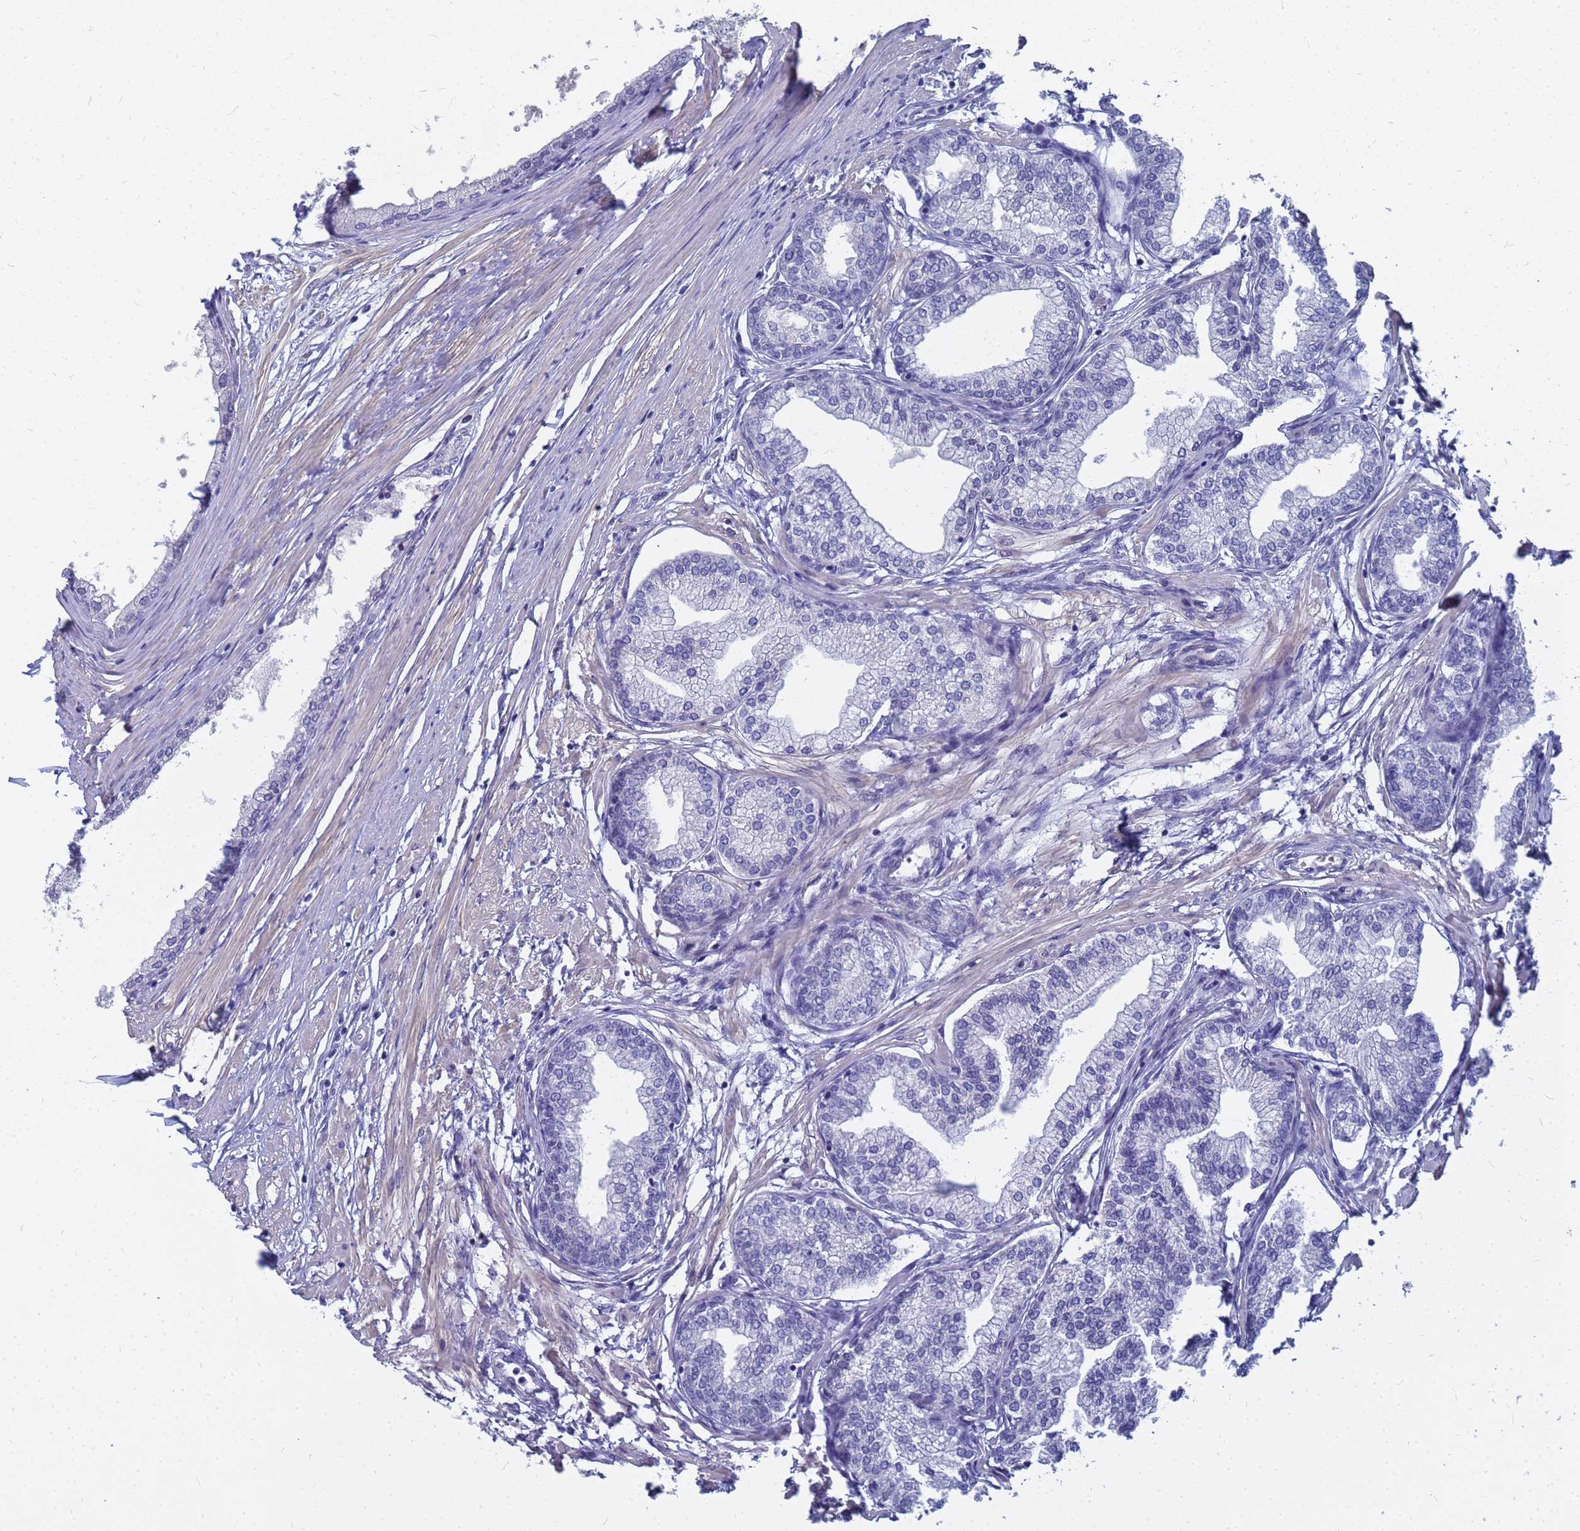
{"staining": {"intensity": "negative", "quantity": "none", "location": "none"}, "tissue": "prostate", "cell_type": "Glandular cells", "image_type": "normal", "snomed": [{"axis": "morphology", "description": "Normal tissue, NOS"}, {"axis": "morphology", "description": "Urothelial carcinoma, Low grade"}, {"axis": "topography", "description": "Urinary bladder"}, {"axis": "topography", "description": "Prostate"}], "caption": "The immunohistochemistry (IHC) photomicrograph has no significant positivity in glandular cells of prostate. (Immunohistochemistry, brightfield microscopy, high magnification).", "gene": "FAM166B", "patient": {"sex": "male", "age": 60}}